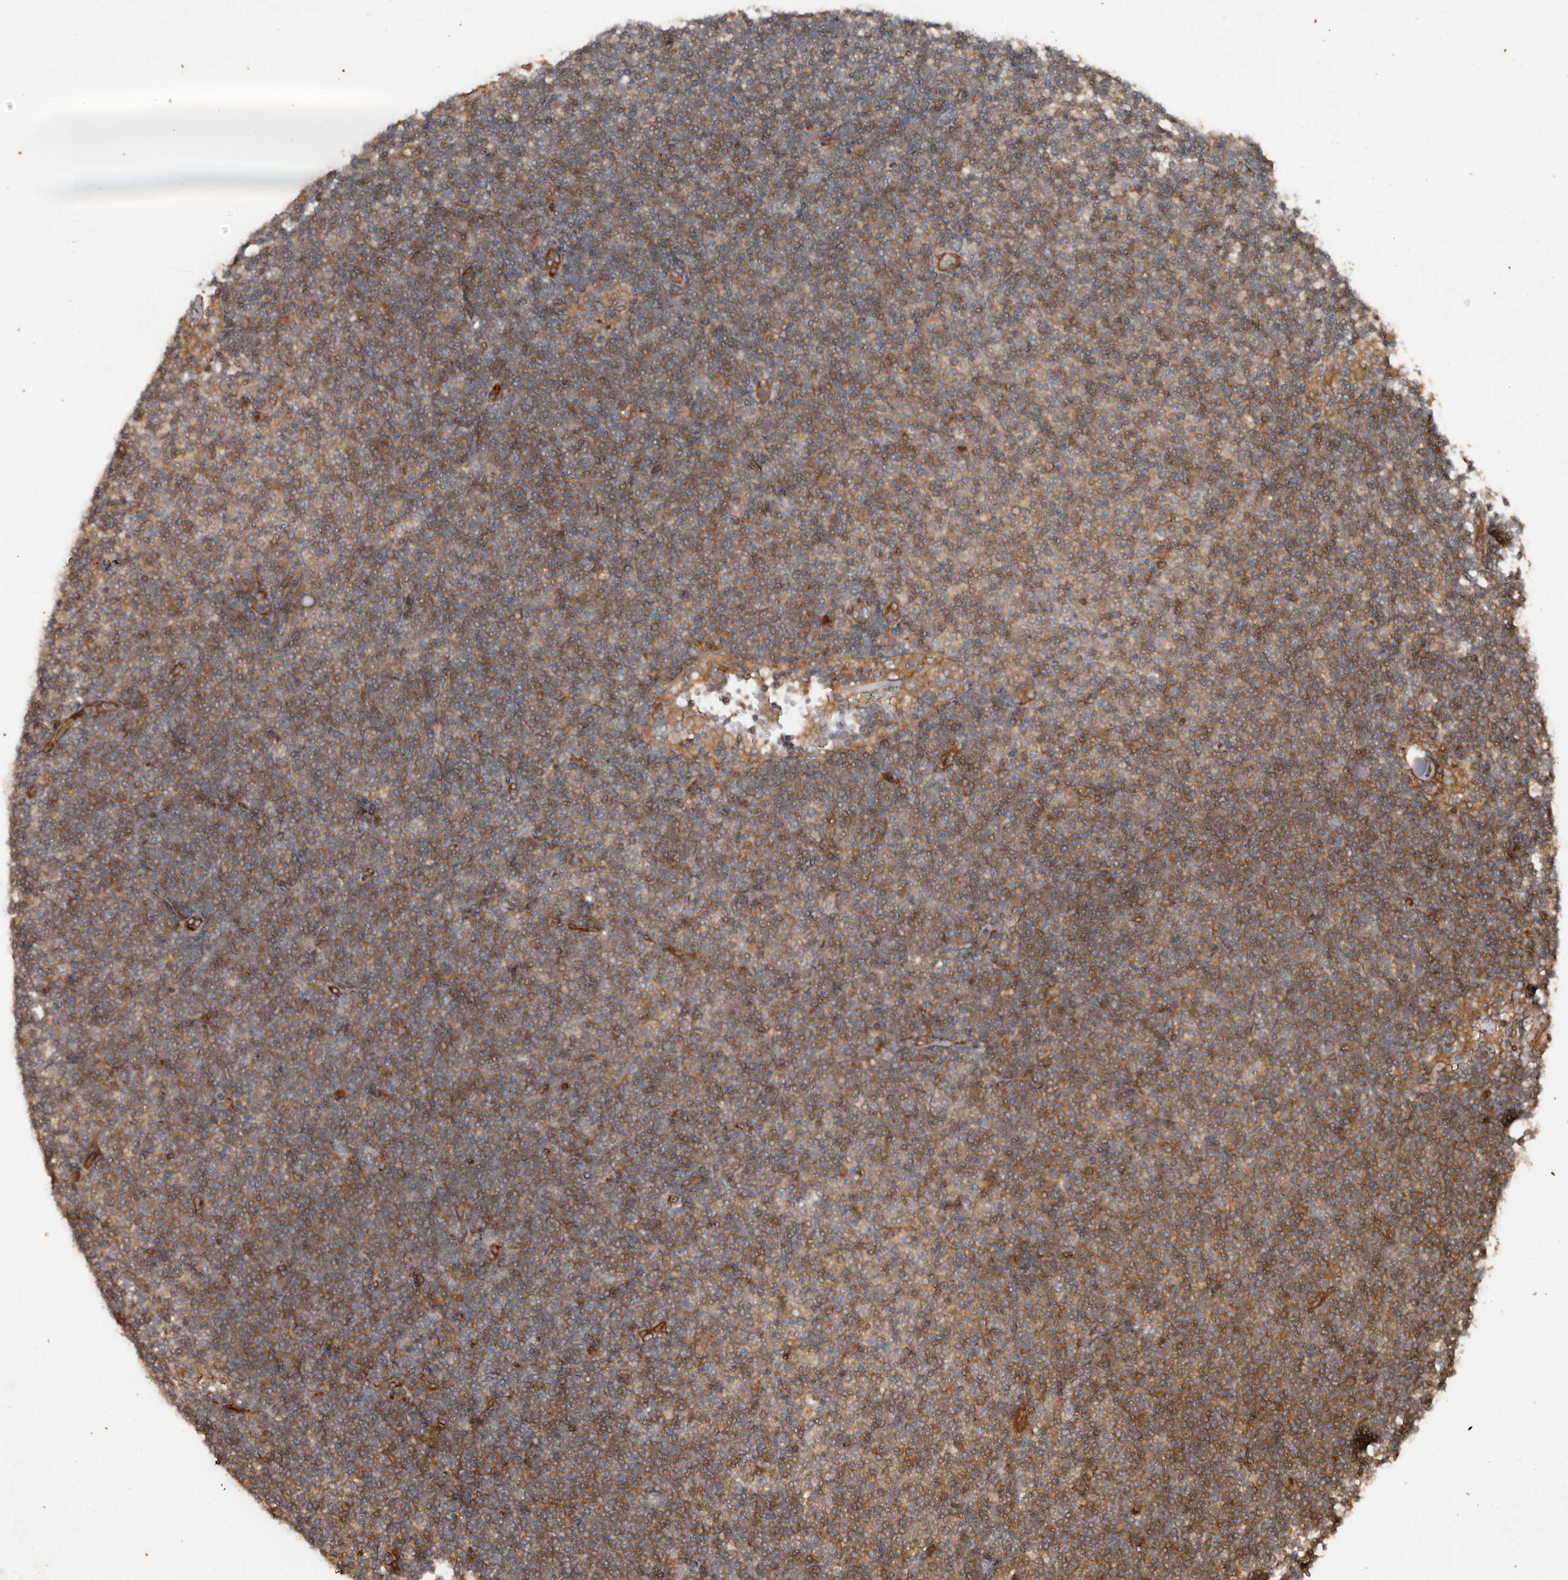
{"staining": {"intensity": "moderate", "quantity": ">75%", "location": "cytoplasmic/membranous"}, "tissue": "lymphoma", "cell_type": "Tumor cells", "image_type": "cancer", "snomed": [{"axis": "morphology", "description": "Malignant lymphoma, non-Hodgkin's type, Low grade"}, {"axis": "topography", "description": "Lymph node"}], "caption": "IHC (DAB) staining of lymphoma exhibits moderate cytoplasmic/membranous protein expression in approximately >75% of tumor cells.", "gene": "EXOC3L1", "patient": {"sex": "female", "age": 53}}